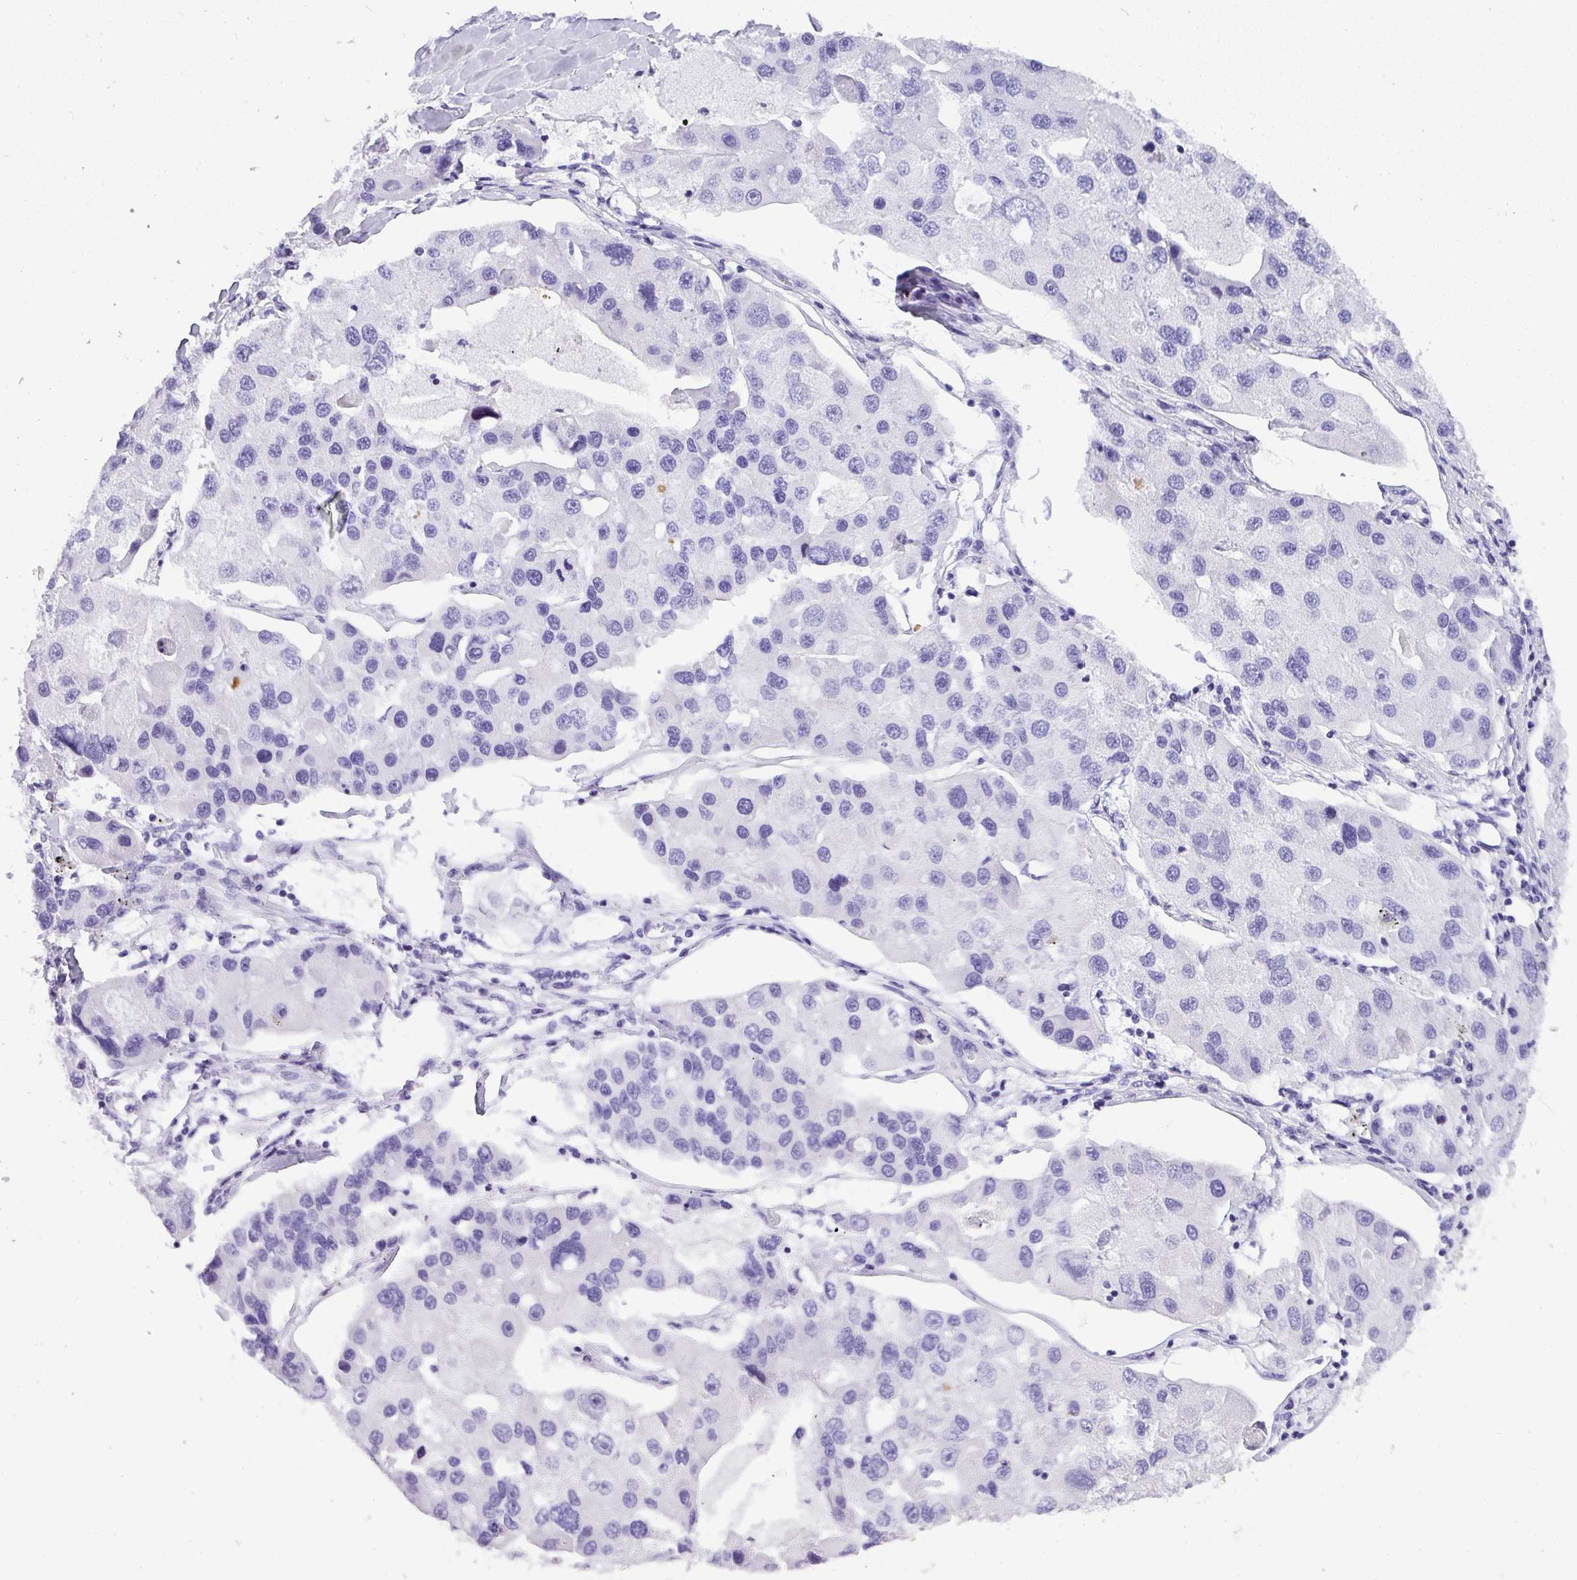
{"staining": {"intensity": "negative", "quantity": "none", "location": "none"}, "tissue": "lung cancer", "cell_type": "Tumor cells", "image_type": "cancer", "snomed": [{"axis": "morphology", "description": "Adenocarcinoma, NOS"}, {"axis": "topography", "description": "Lung"}], "caption": "Lung cancer was stained to show a protein in brown. There is no significant expression in tumor cells. The staining is performed using DAB brown chromogen with nuclei counter-stained in using hematoxylin.", "gene": "MUC21", "patient": {"sex": "female", "age": 54}}